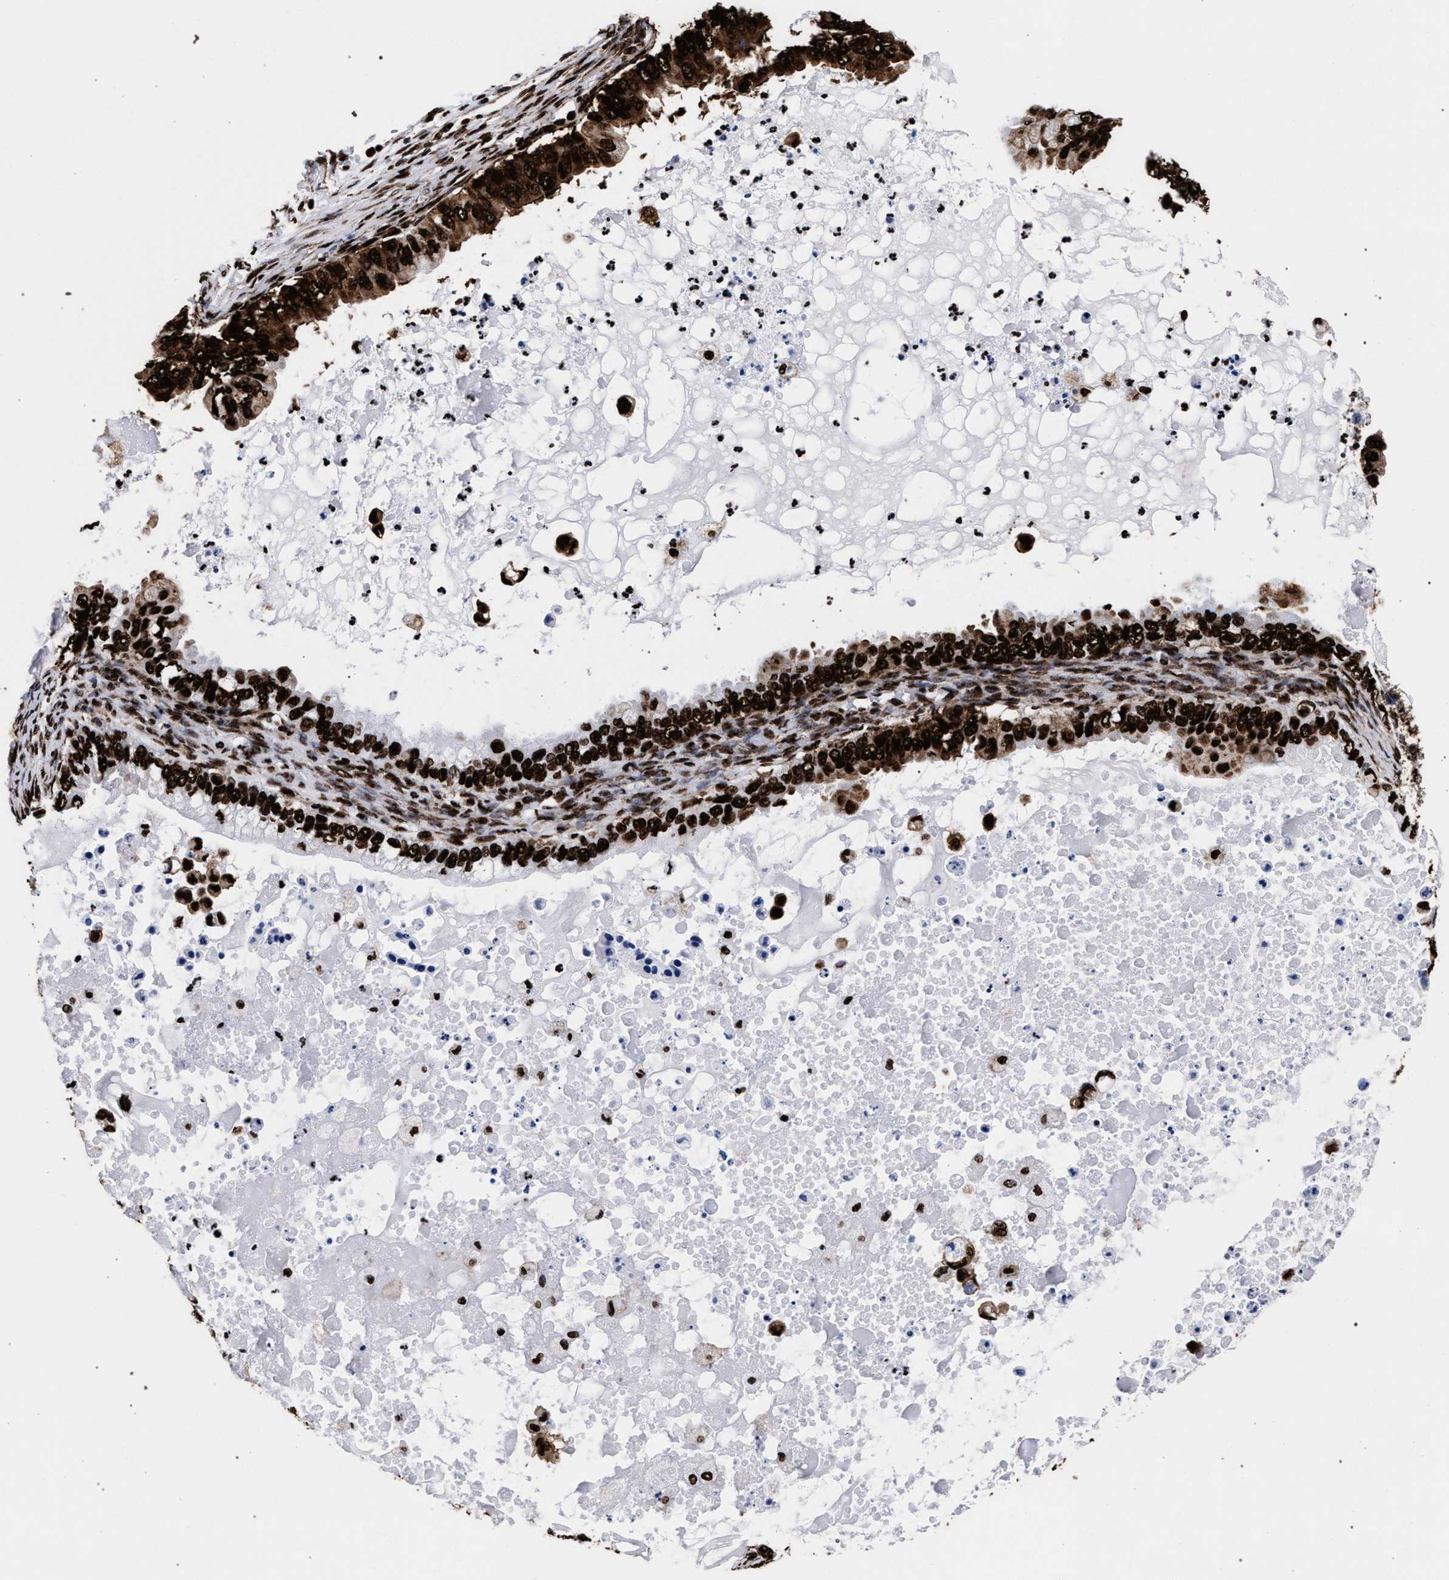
{"staining": {"intensity": "strong", "quantity": ">75%", "location": "cytoplasmic/membranous,nuclear"}, "tissue": "ovarian cancer", "cell_type": "Tumor cells", "image_type": "cancer", "snomed": [{"axis": "morphology", "description": "Cystadenocarcinoma, mucinous, NOS"}, {"axis": "topography", "description": "Ovary"}], "caption": "High-magnification brightfield microscopy of ovarian cancer stained with DAB (brown) and counterstained with hematoxylin (blue). tumor cells exhibit strong cytoplasmic/membranous and nuclear staining is seen in approximately>75% of cells. (DAB = brown stain, brightfield microscopy at high magnification).", "gene": "HNRNPA1", "patient": {"sex": "female", "age": 80}}